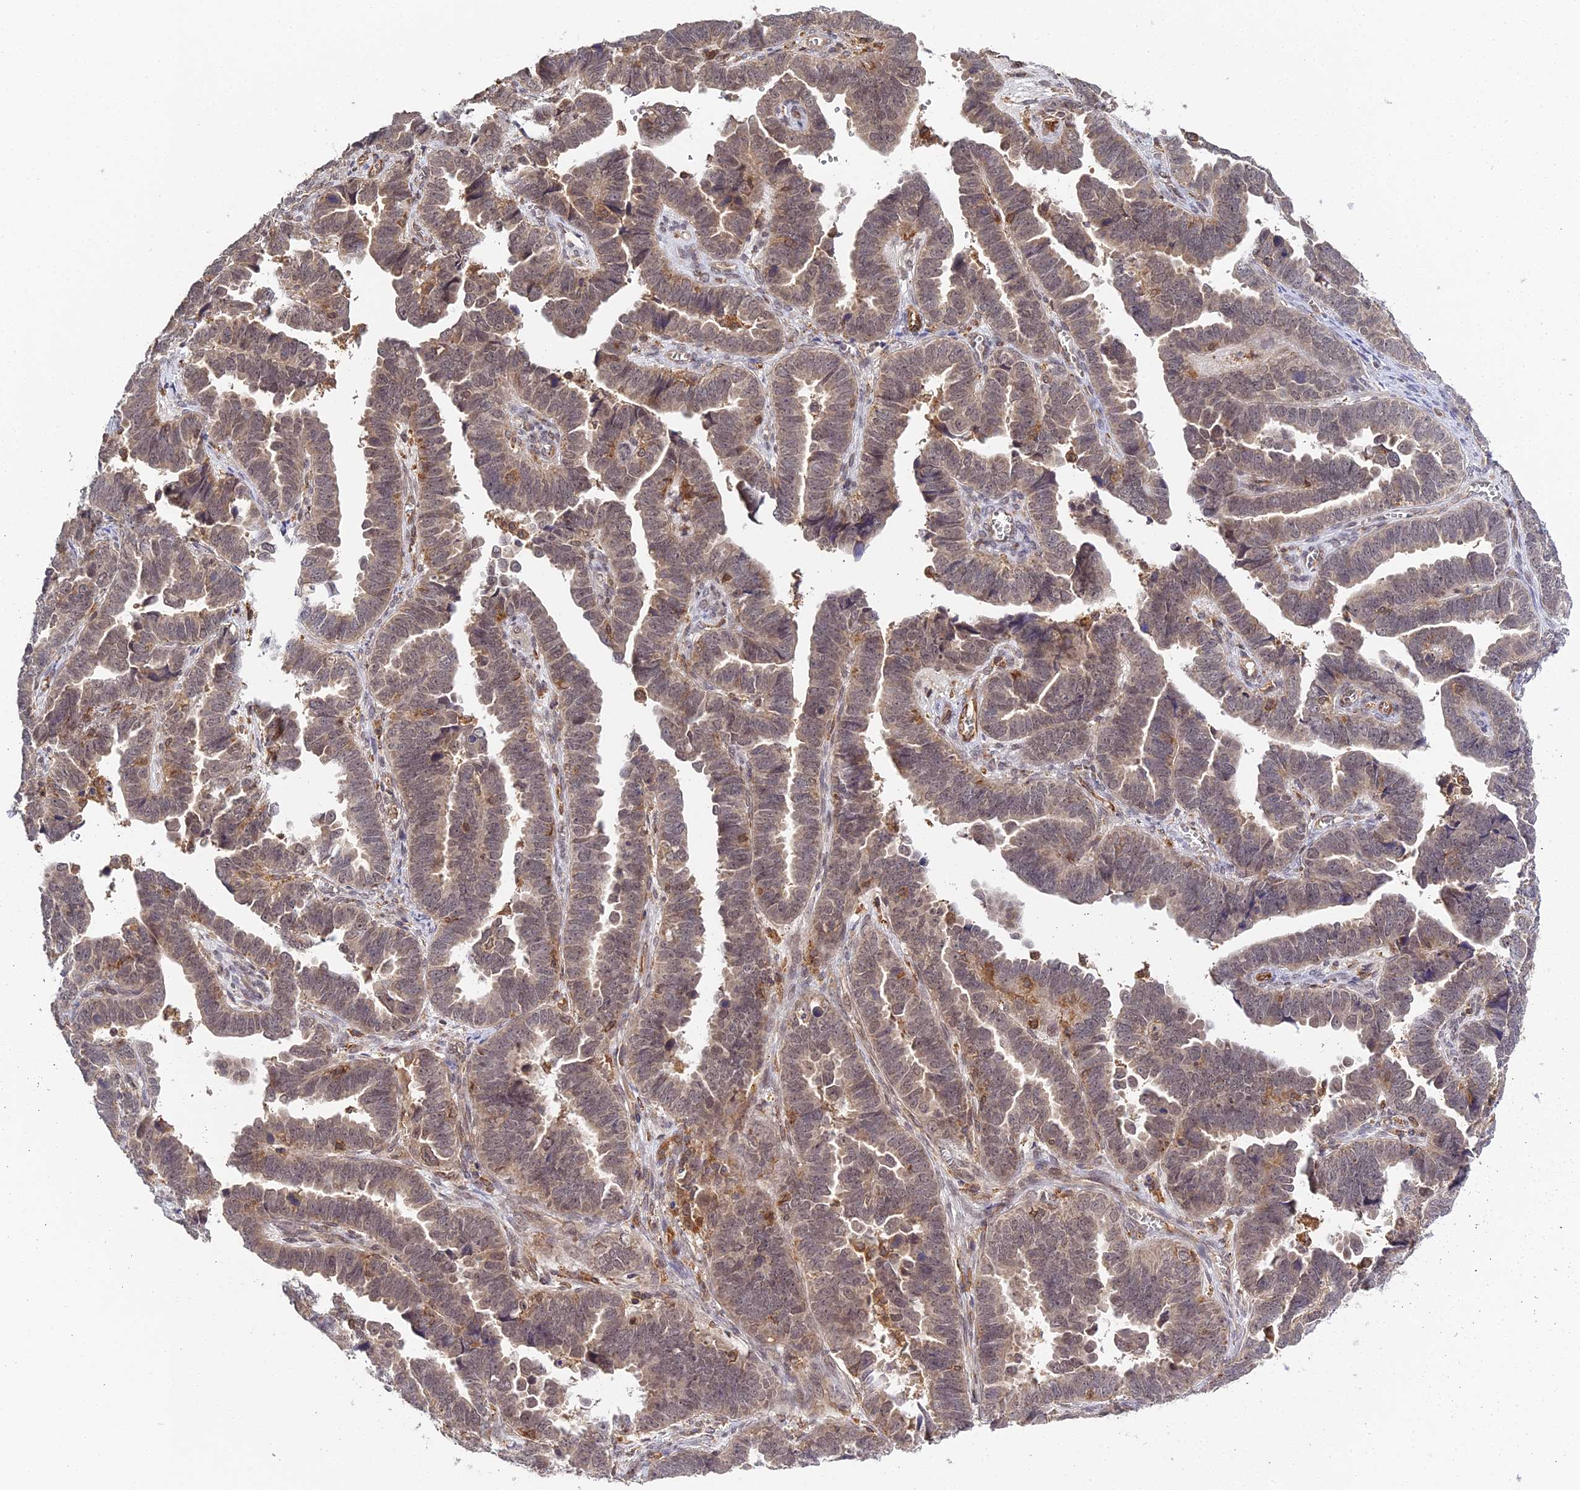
{"staining": {"intensity": "weak", "quantity": ">75%", "location": "cytoplasmic/membranous,nuclear"}, "tissue": "endometrial cancer", "cell_type": "Tumor cells", "image_type": "cancer", "snomed": [{"axis": "morphology", "description": "Adenocarcinoma, NOS"}, {"axis": "topography", "description": "Endometrium"}], "caption": "Protein staining by immunohistochemistry exhibits weak cytoplasmic/membranous and nuclear positivity in approximately >75% of tumor cells in adenocarcinoma (endometrial). The staining was performed using DAB to visualize the protein expression in brown, while the nuclei were stained in blue with hematoxylin (Magnification: 20x).", "gene": "TPRX1", "patient": {"sex": "female", "age": 75}}